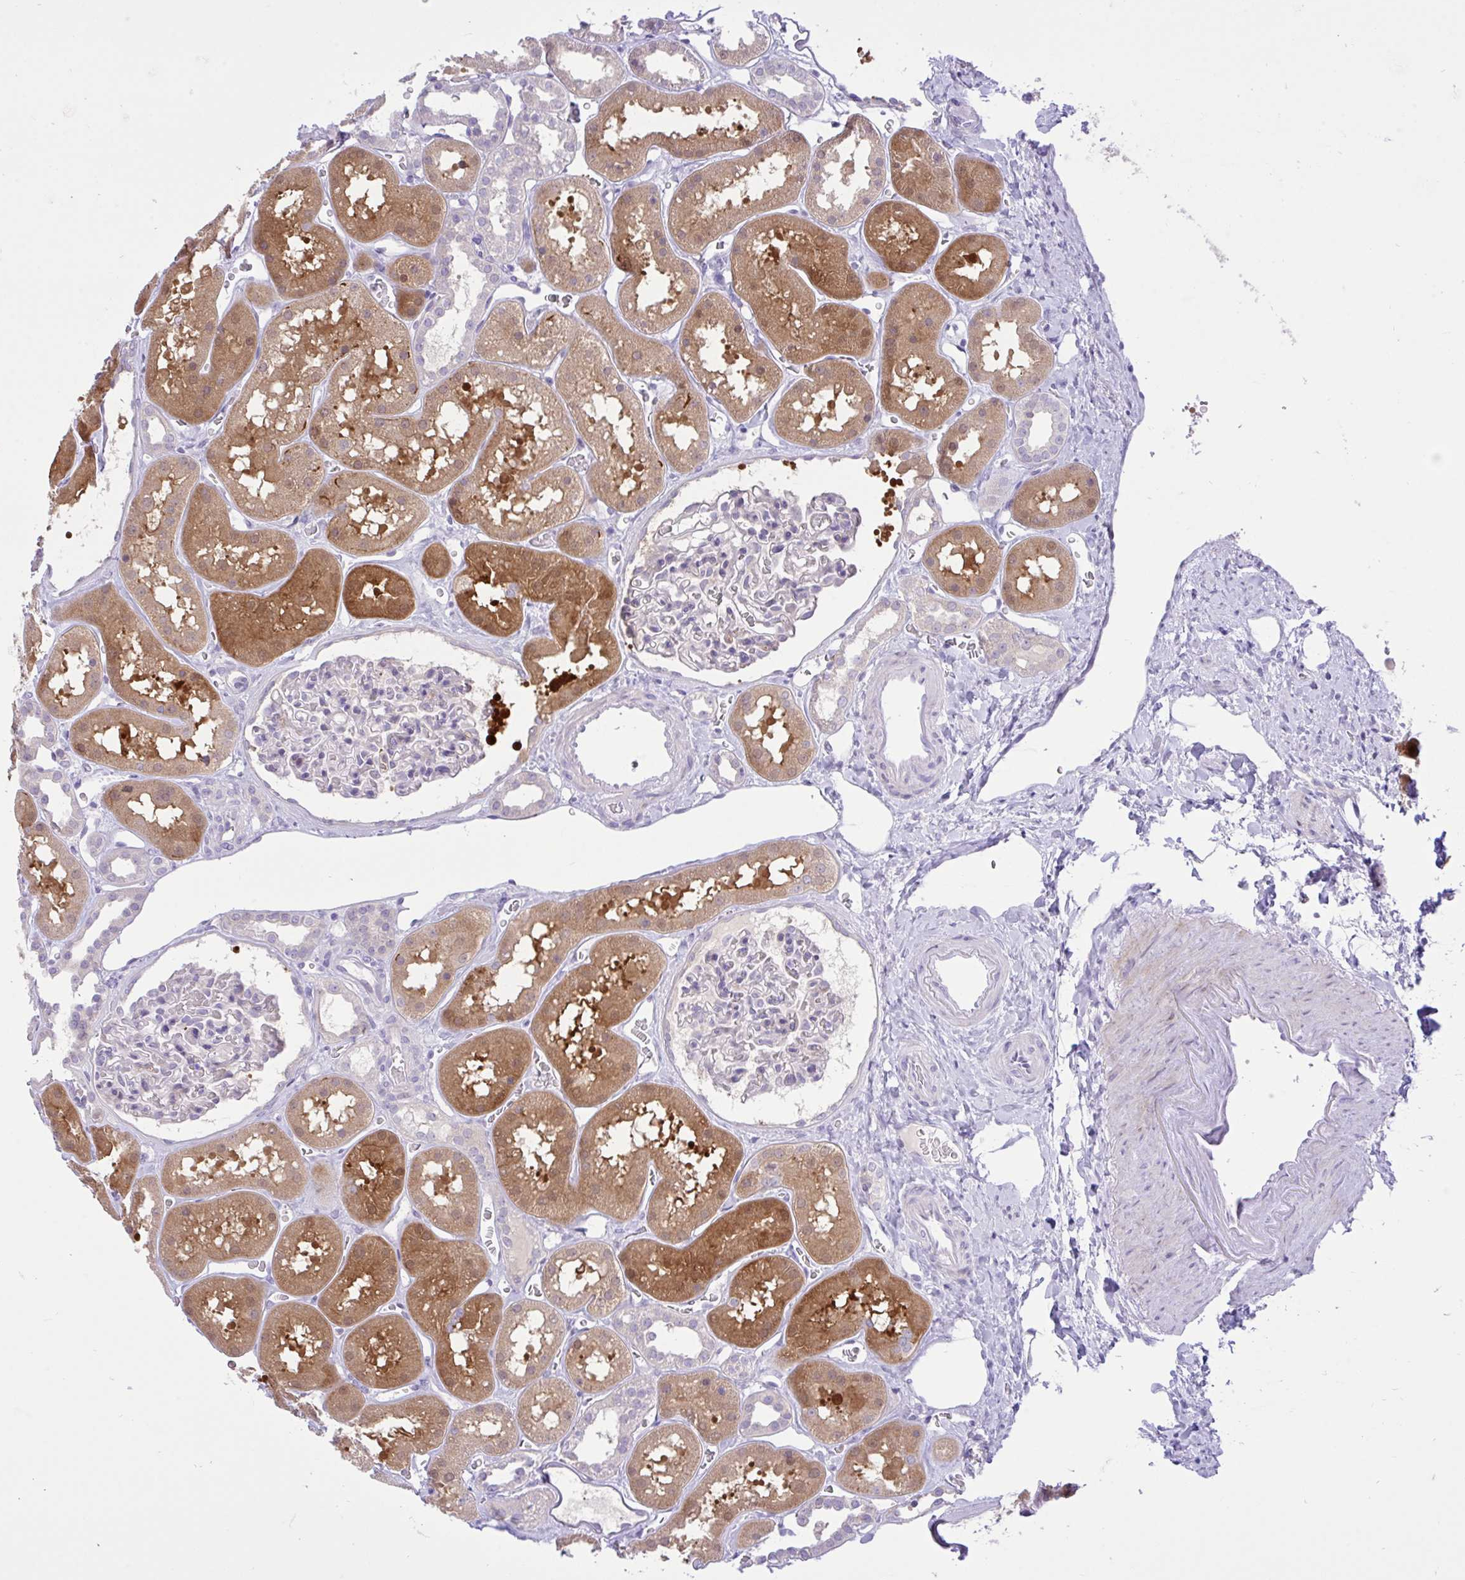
{"staining": {"intensity": "weak", "quantity": "<25%", "location": "cytoplasmic/membranous"}, "tissue": "kidney", "cell_type": "Cells in glomeruli", "image_type": "normal", "snomed": [{"axis": "morphology", "description": "Normal tissue, NOS"}, {"axis": "topography", "description": "Kidney"}], "caption": "Kidney stained for a protein using immunohistochemistry reveals no positivity cells in glomeruli.", "gene": "ZNF101", "patient": {"sex": "female", "age": 41}}